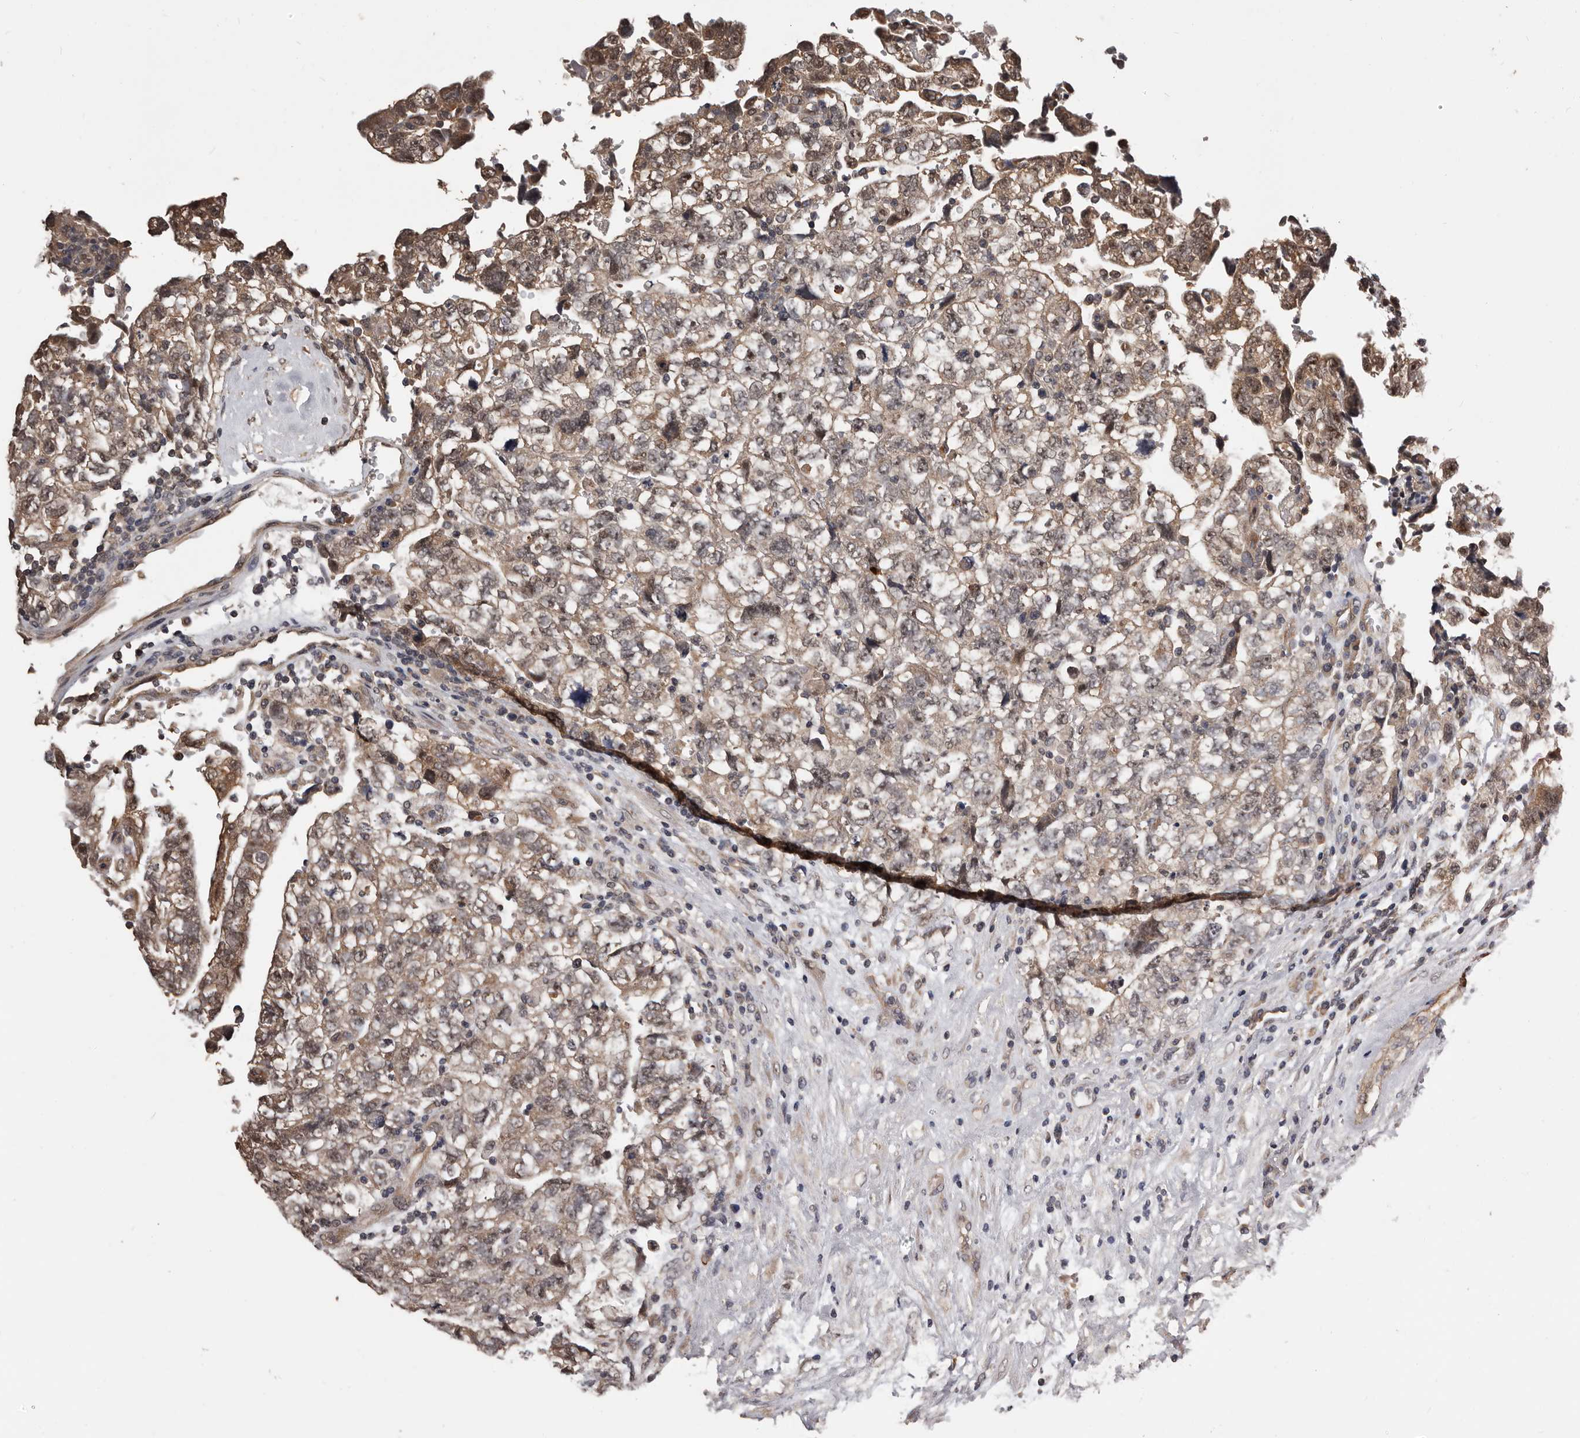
{"staining": {"intensity": "moderate", "quantity": ">75%", "location": "cytoplasmic/membranous,nuclear"}, "tissue": "testis cancer", "cell_type": "Tumor cells", "image_type": "cancer", "snomed": [{"axis": "morphology", "description": "Carcinoma, Embryonal, NOS"}, {"axis": "topography", "description": "Testis"}], "caption": "Testis cancer stained with DAB IHC exhibits medium levels of moderate cytoplasmic/membranous and nuclear positivity in about >75% of tumor cells. Ihc stains the protein of interest in brown and the nuclei are stained blue.", "gene": "VPS37A", "patient": {"sex": "male", "age": 36}}